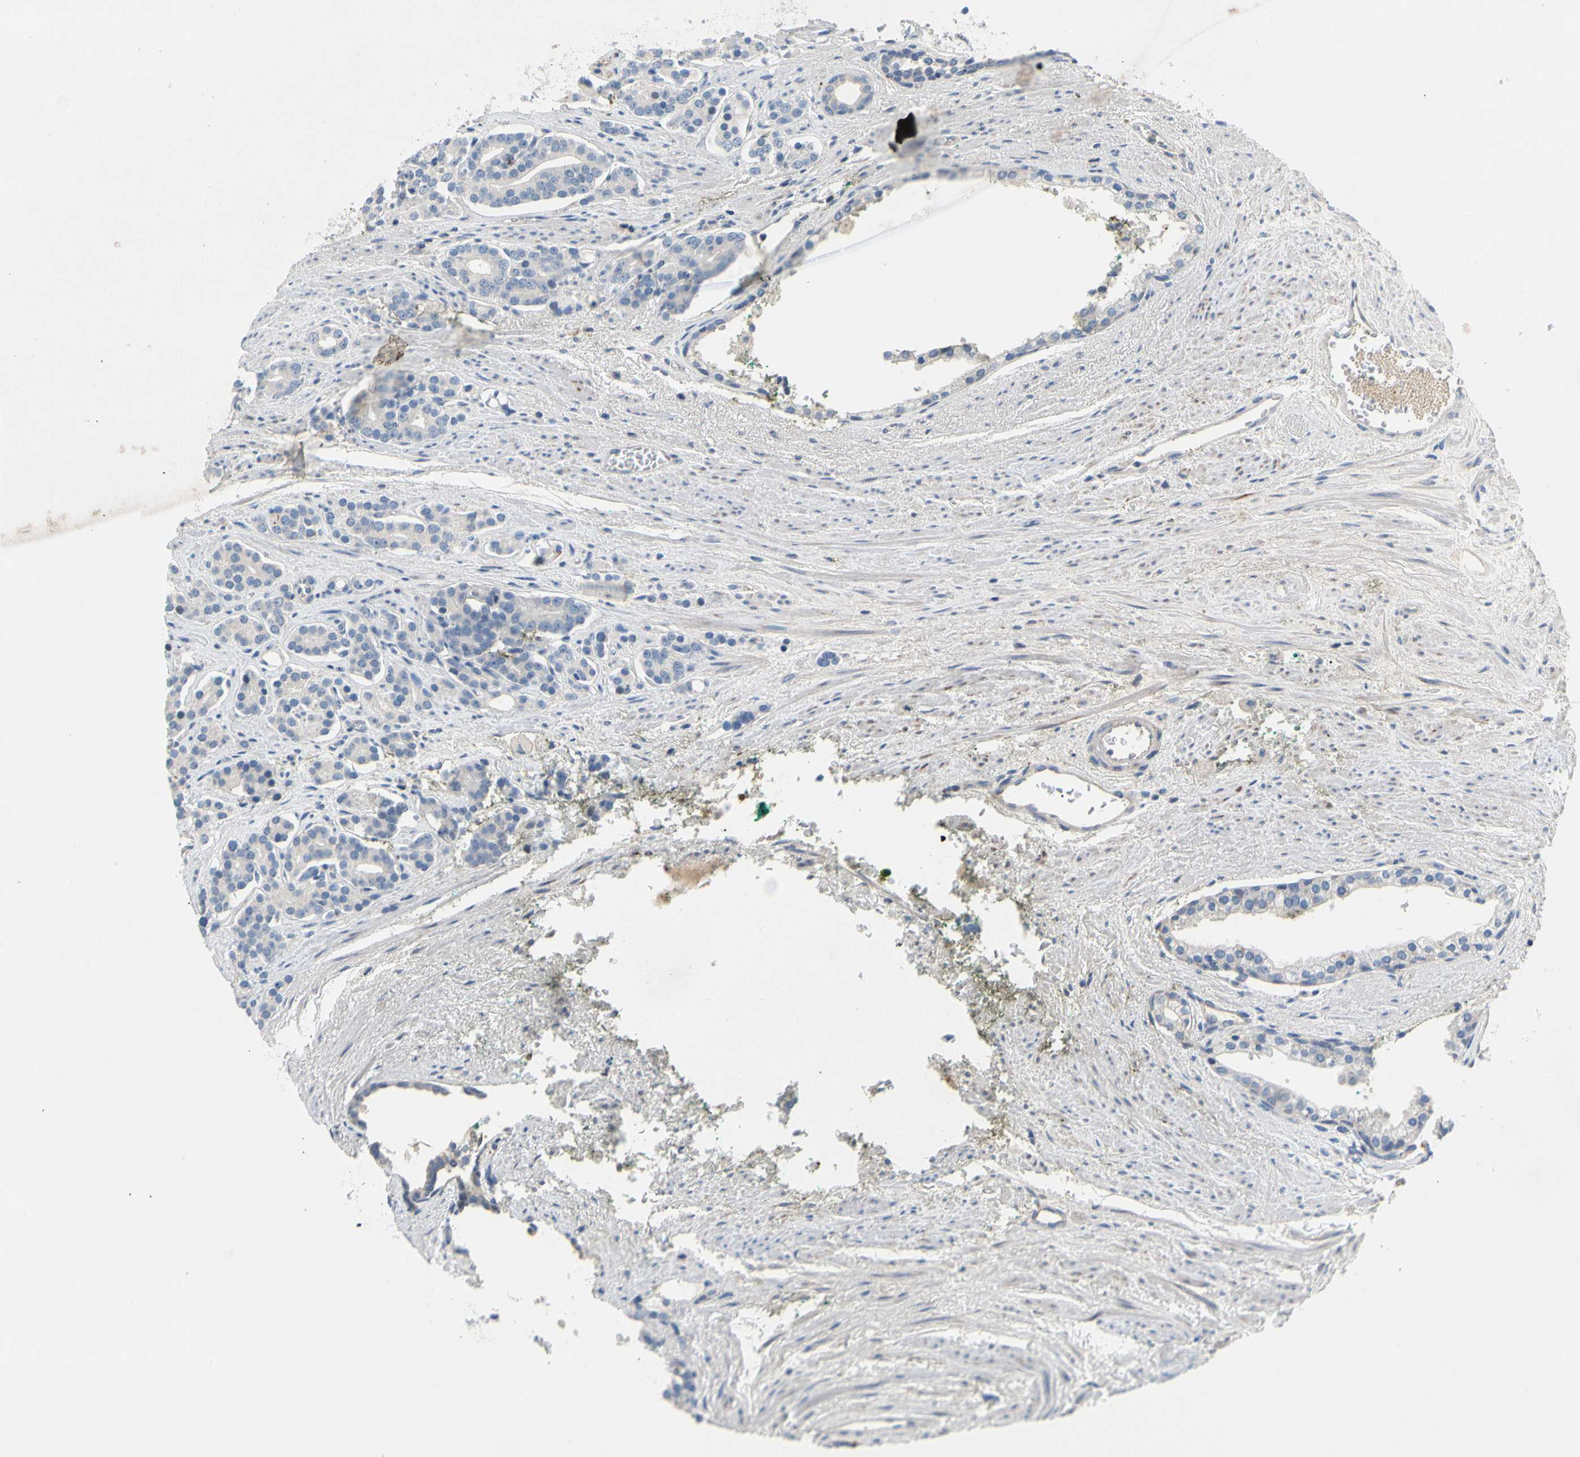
{"staining": {"intensity": "negative", "quantity": "none", "location": "none"}, "tissue": "prostate cancer", "cell_type": "Tumor cells", "image_type": "cancer", "snomed": [{"axis": "morphology", "description": "Adenocarcinoma, Low grade"}, {"axis": "topography", "description": "Prostate"}], "caption": "DAB (3,3'-diaminobenzidine) immunohistochemical staining of low-grade adenocarcinoma (prostate) displays no significant staining in tumor cells. (IHC, brightfield microscopy, high magnification).", "gene": "CCM2L", "patient": {"sex": "male", "age": 63}}